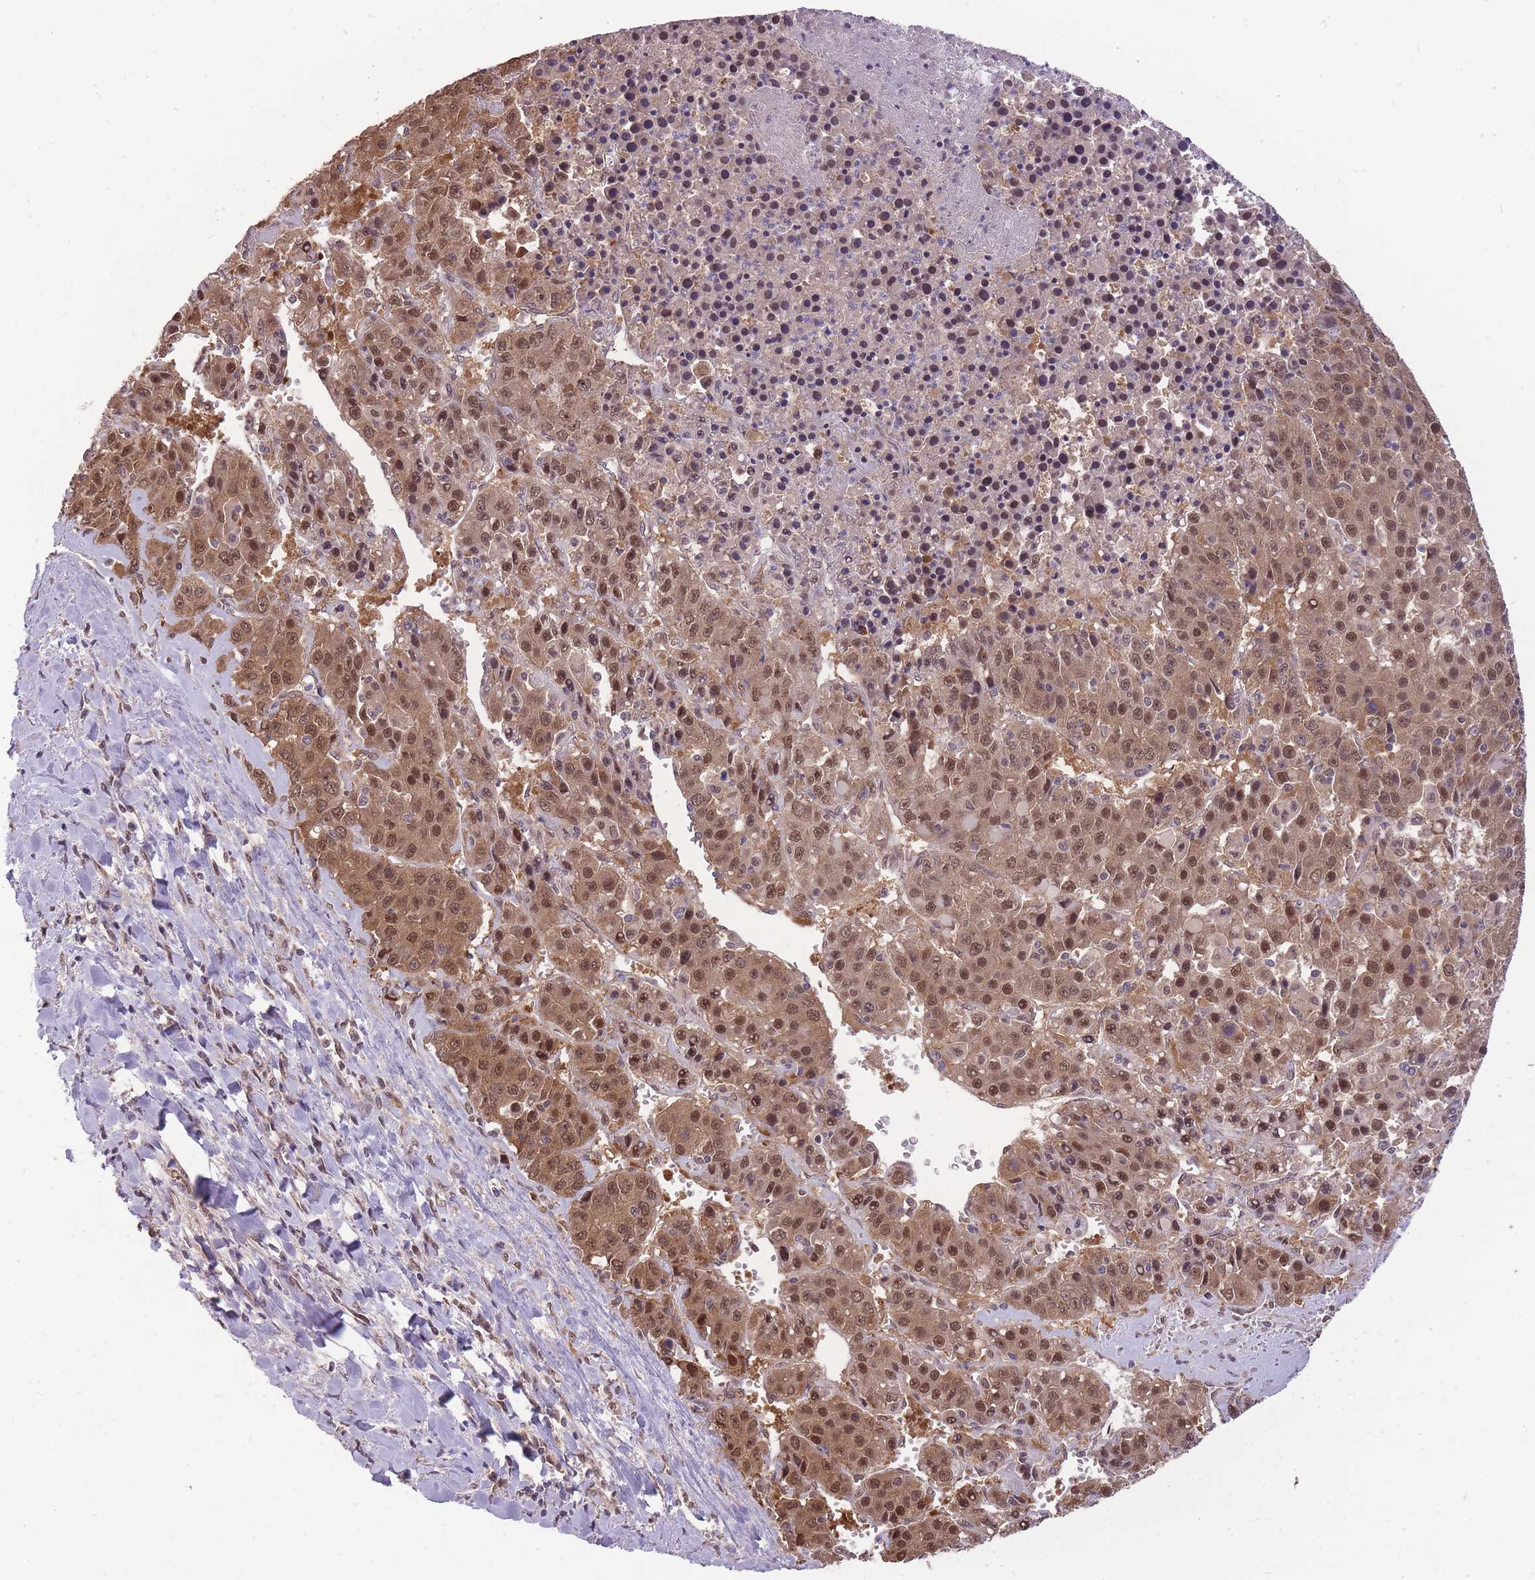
{"staining": {"intensity": "moderate", "quantity": ">75%", "location": "cytoplasmic/membranous,nuclear"}, "tissue": "liver cancer", "cell_type": "Tumor cells", "image_type": "cancer", "snomed": [{"axis": "morphology", "description": "Carcinoma, Hepatocellular, NOS"}, {"axis": "topography", "description": "Liver"}], "caption": "A histopathology image of liver hepatocellular carcinoma stained for a protein exhibits moderate cytoplasmic/membranous and nuclear brown staining in tumor cells.", "gene": "CDIP1", "patient": {"sex": "female", "age": 53}}